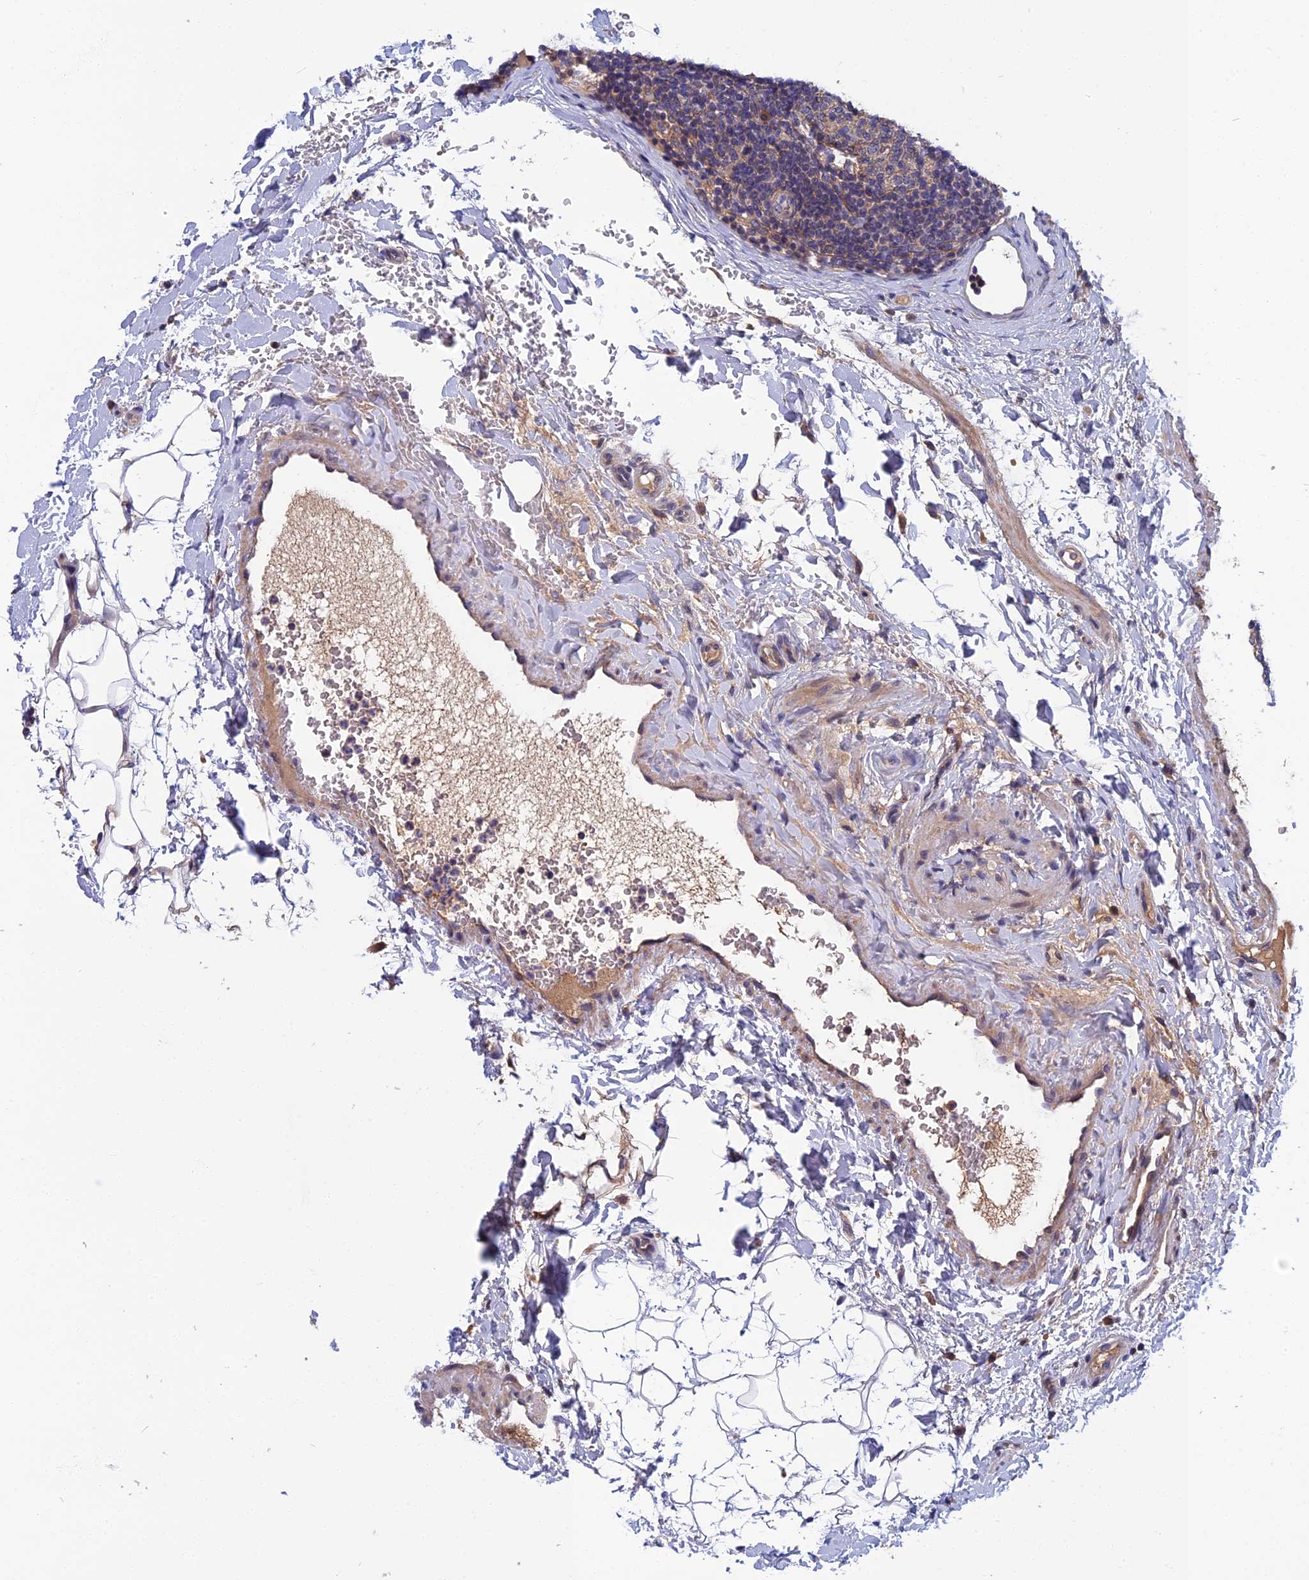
{"staining": {"intensity": "negative", "quantity": "none", "location": "none"}, "tissue": "lymph node", "cell_type": "Germinal center cells", "image_type": "normal", "snomed": [{"axis": "morphology", "description": "Normal tissue, NOS"}, {"axis": "topography", "description": "Lymph node"}], "caption": "Immunohistochemistry (IHC) of benign human lymph node shows no expression in germinal center cells. (DAB immunohistochemistry (IHC) visualized using brightfield microscopy, high magnification).", "gene": "CRACD", "patient": {"sex": "female", "age": 22}}